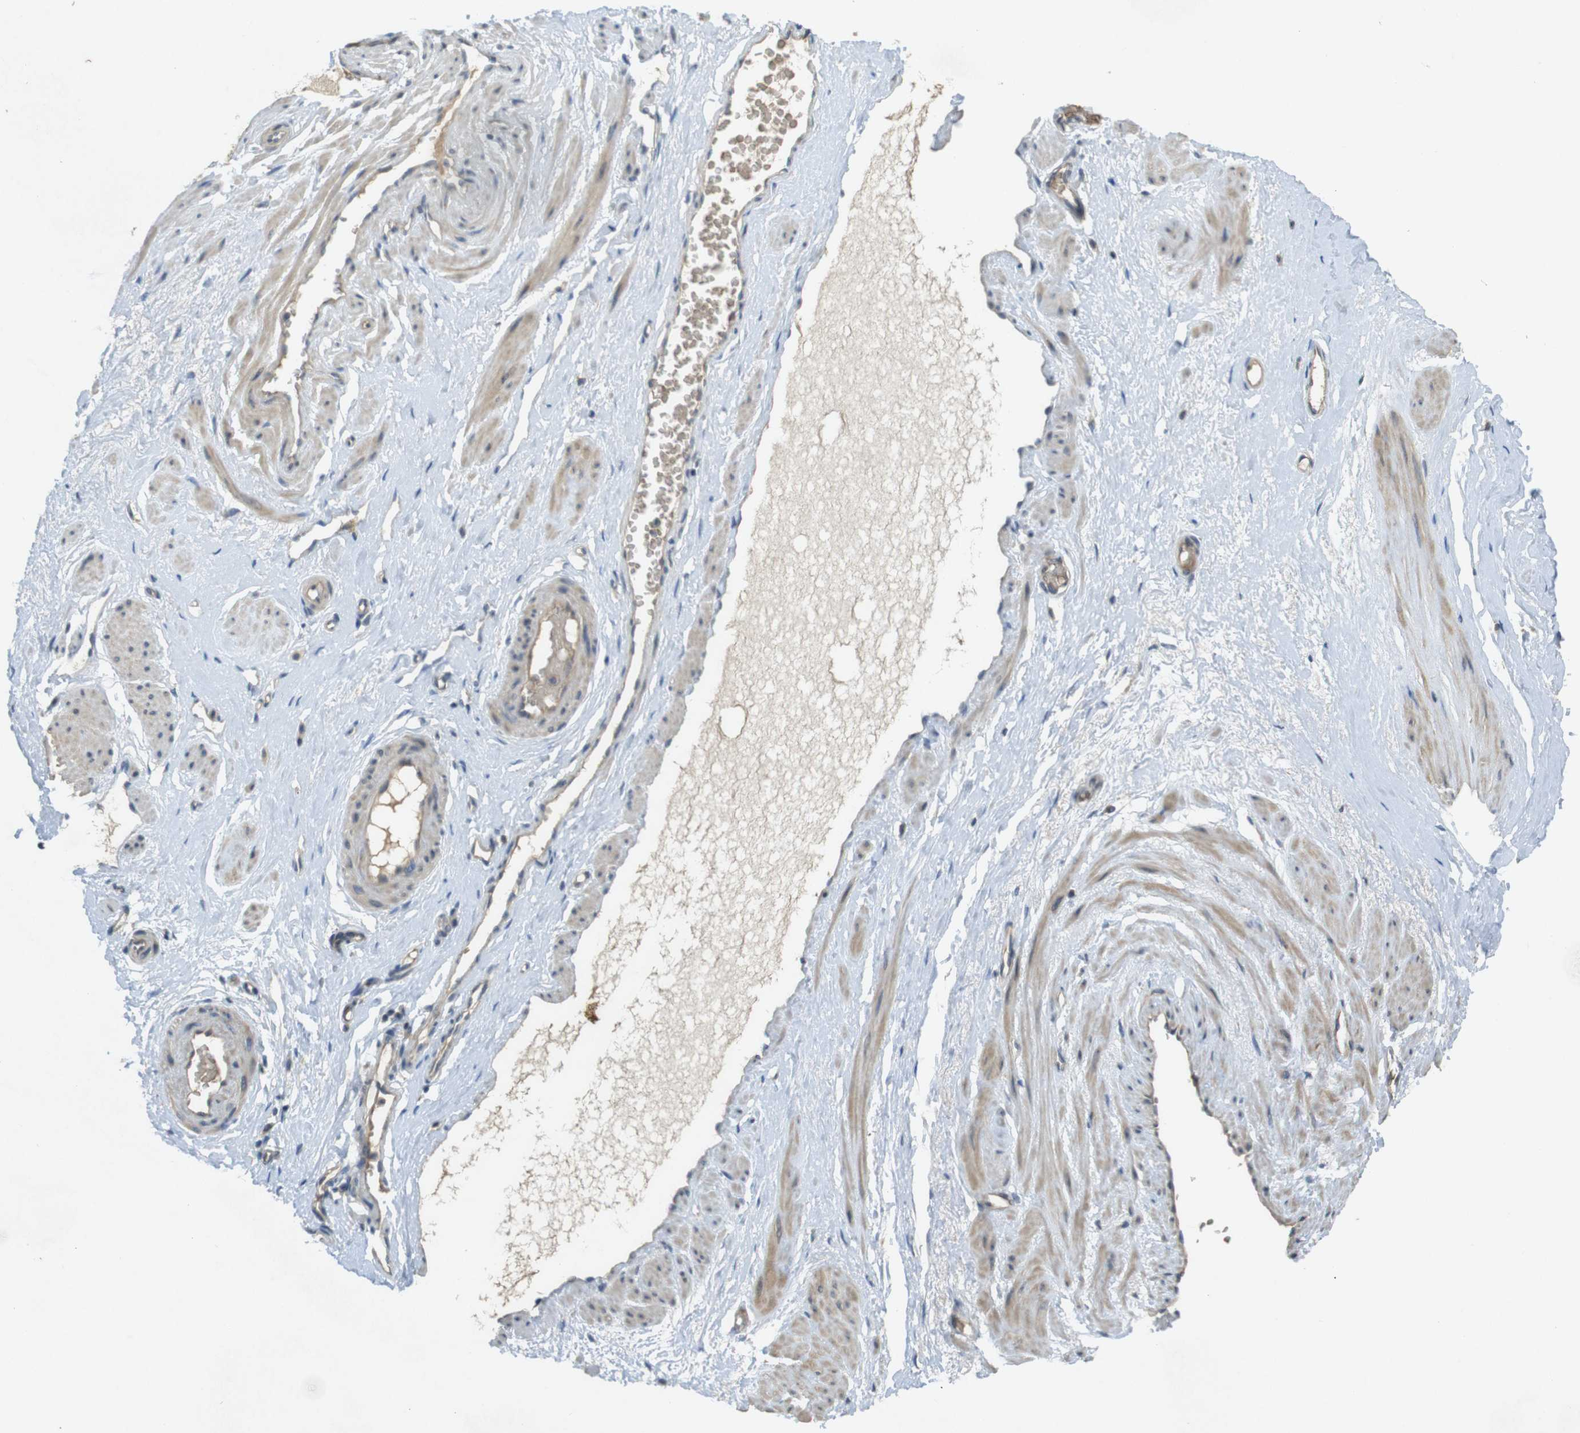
{"staining": {"intensity": "moderate", "quantity": ">75%", "location": "cytoplasmic/membranous"}, "tissue": "adipose tissue", "cell_type": "Adipocytes", "image_type": "normal", "snomed": [{"axis": "morphology", "description": "Normal tissue, NOS"}, {"axis": "topography", "description": "Soft tissue"}, {"axis": "topography", "description": "Vascular tissue"}], "caption": "Immunohistochemical staining of benign adipose tissue displays moderate cytoplasmic/membranous protein expression in approximately >75% of adipocytes. Ihc stains the protein in brown and the nuclei are stained blue.", "gene": "CLTC", "patient": {"sex": "female", "age": 35}}